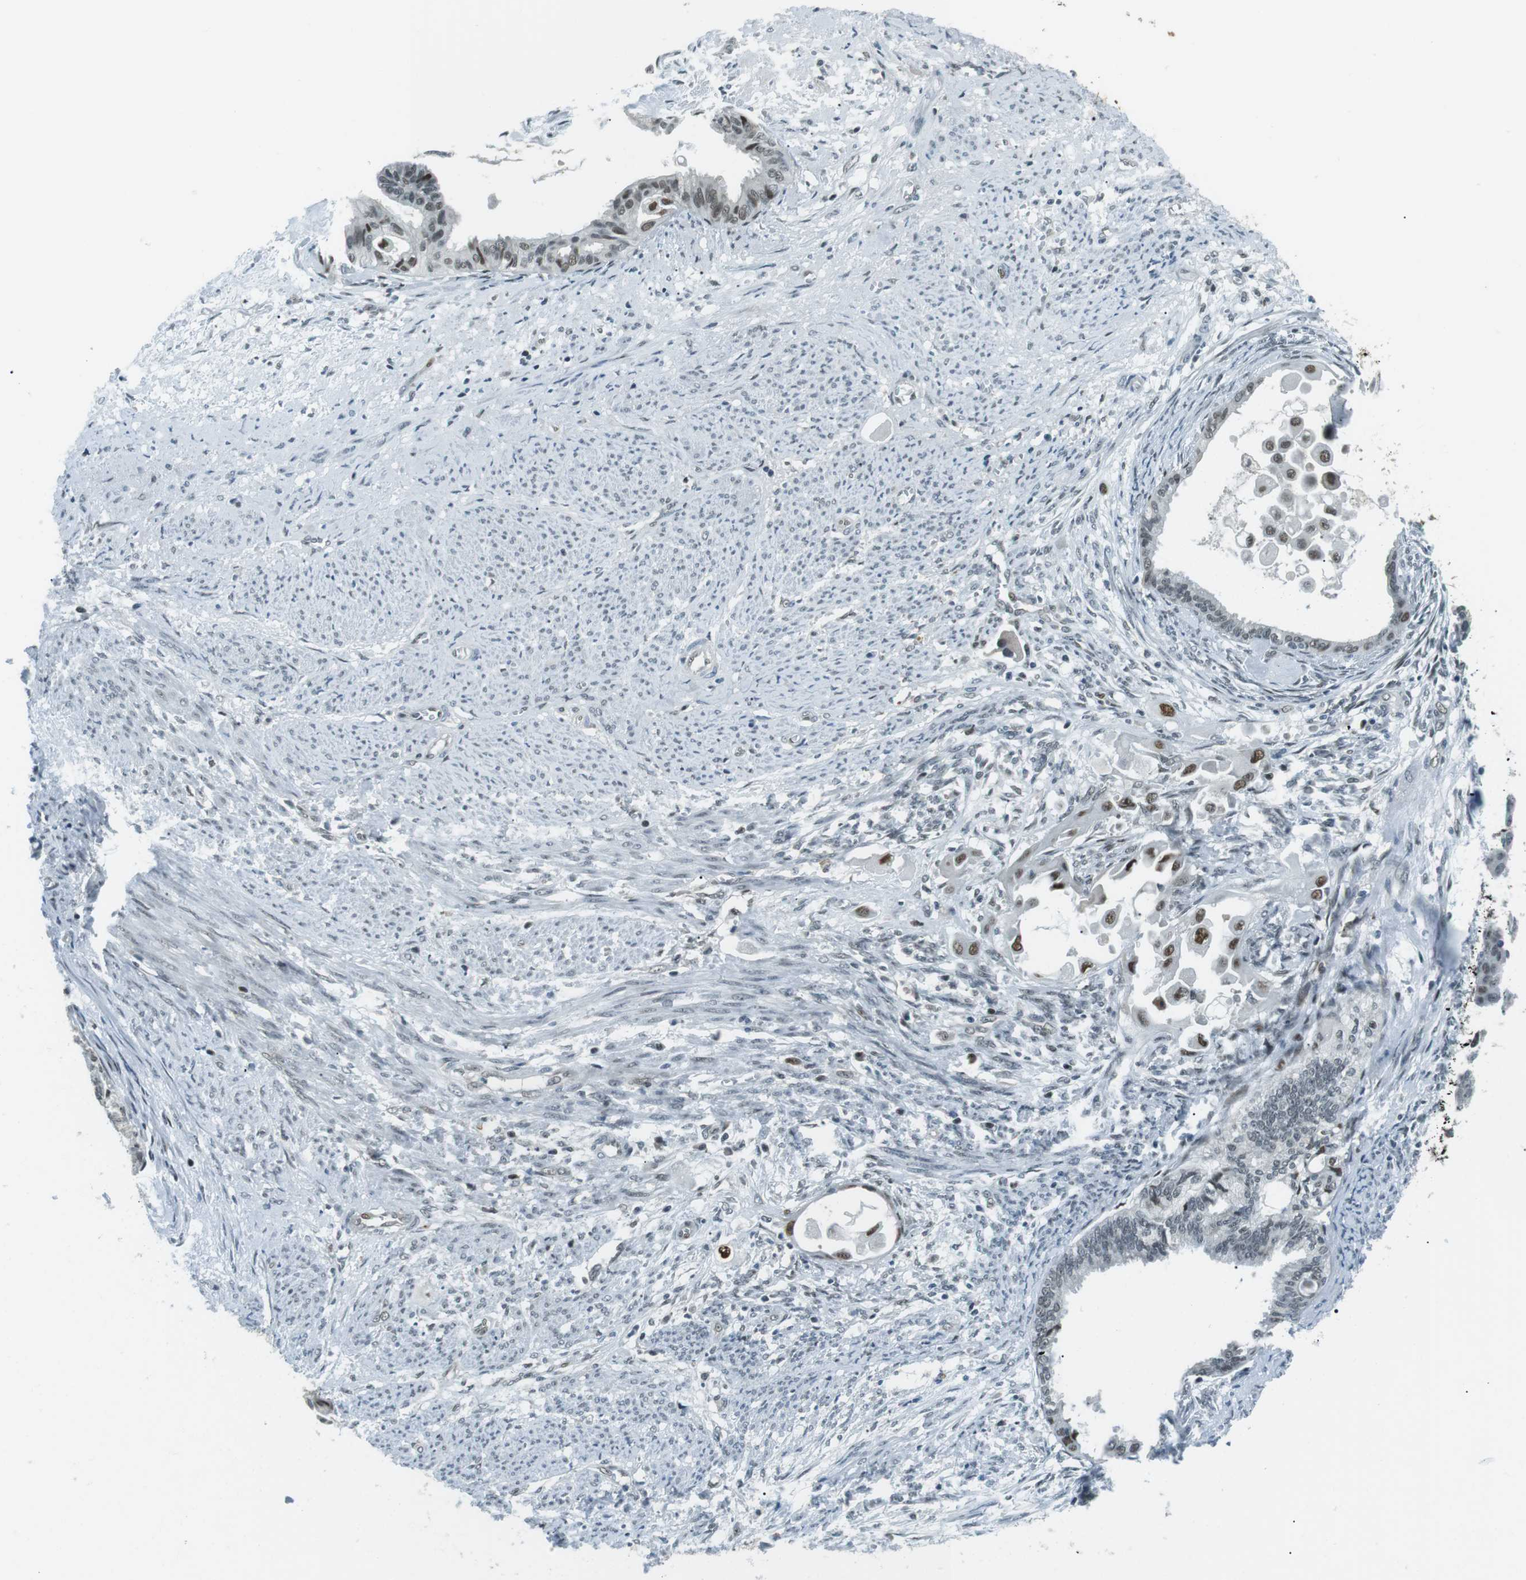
{"staining": {"intensity": "moderate", "quantity": "<25%", "location": "nuclear"}, "tissue": "cervical cancer", "cell_type": "Tumor cells", "image_type": "cancer", "snomed": [{"axis": "morphology", "description": "Normal tissue, NOS"}, {"axis": "morphology", "description": "Adenocarcinoma, NOS"}, {"axis": "topography", "description": "Cervix"}, {"axis": "topography", "description": "Endometrium"}], "caption": "DAB immunohistochemical staining of cervical cancer (adenocarcinoma) reveals moderate nuclear protein positivity in approximately <25% of tumor cells.", "gene": "PJA1", "patient": {"sex": "female", "age": 86}}